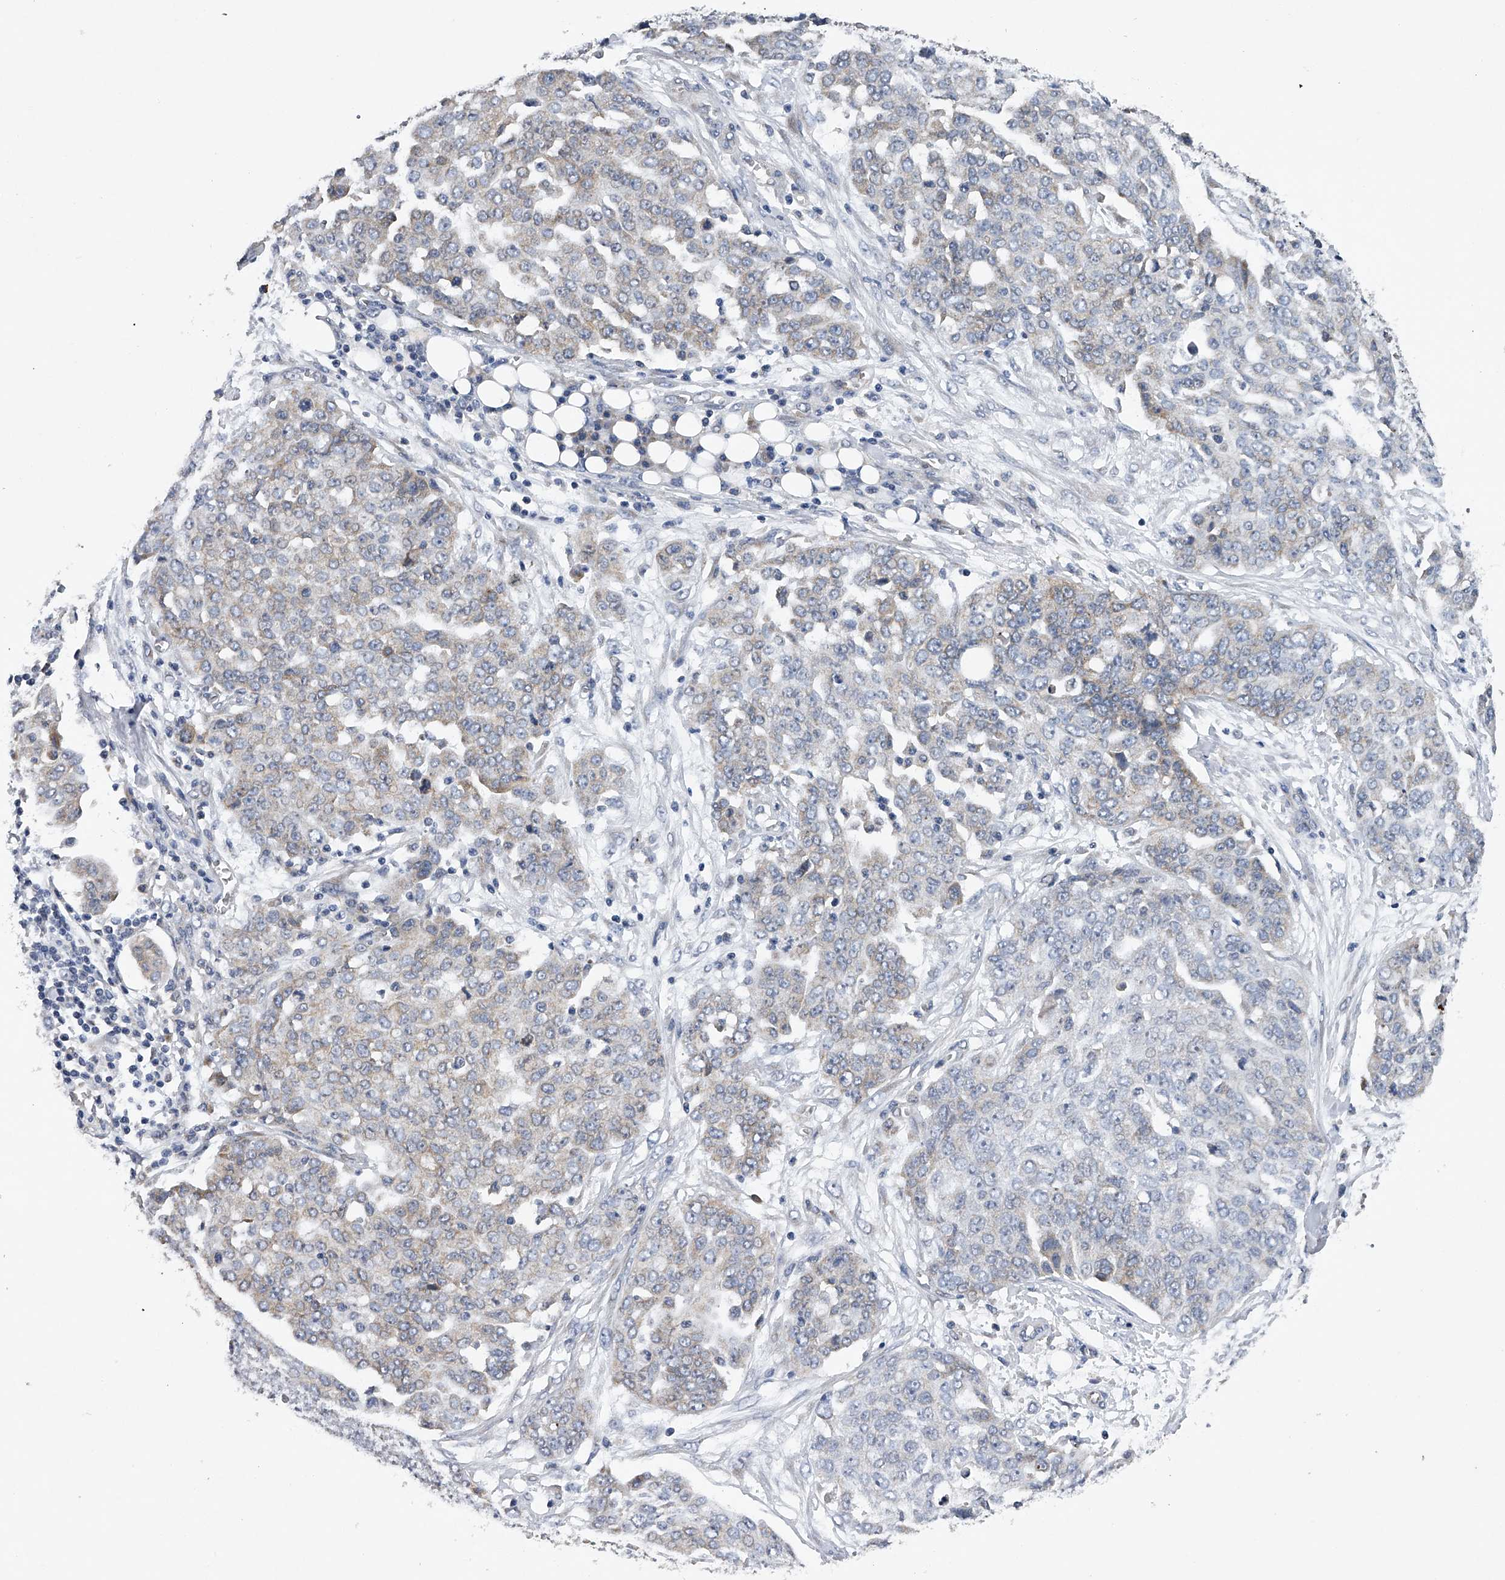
{"staining": {"intensity": "weak", "quantity": "<25%", "location": "cytoplasmic/membranous"}, "tissue": "ovarian cancer", "cell_type": "Tumor cells", "image_type": "cancer", "snomed": [{"axis": "morphology", "description": "Cystadenocarcinoma, serous, NOS"}, {"axis": "topography", "description": "Soft tissue"}, {"axis": "topography", "description": "Ovary"}], "caption": "A histopathology image of ovarian serous cystadenocarcinoma stained for a protein demonstrates no brown staining in tumor cells. (Immunohistochemistry (ihc), brightfield microscopy, high magnification).", "gene": "RNF5", "patient": {"sex": "female", "age": 57}}